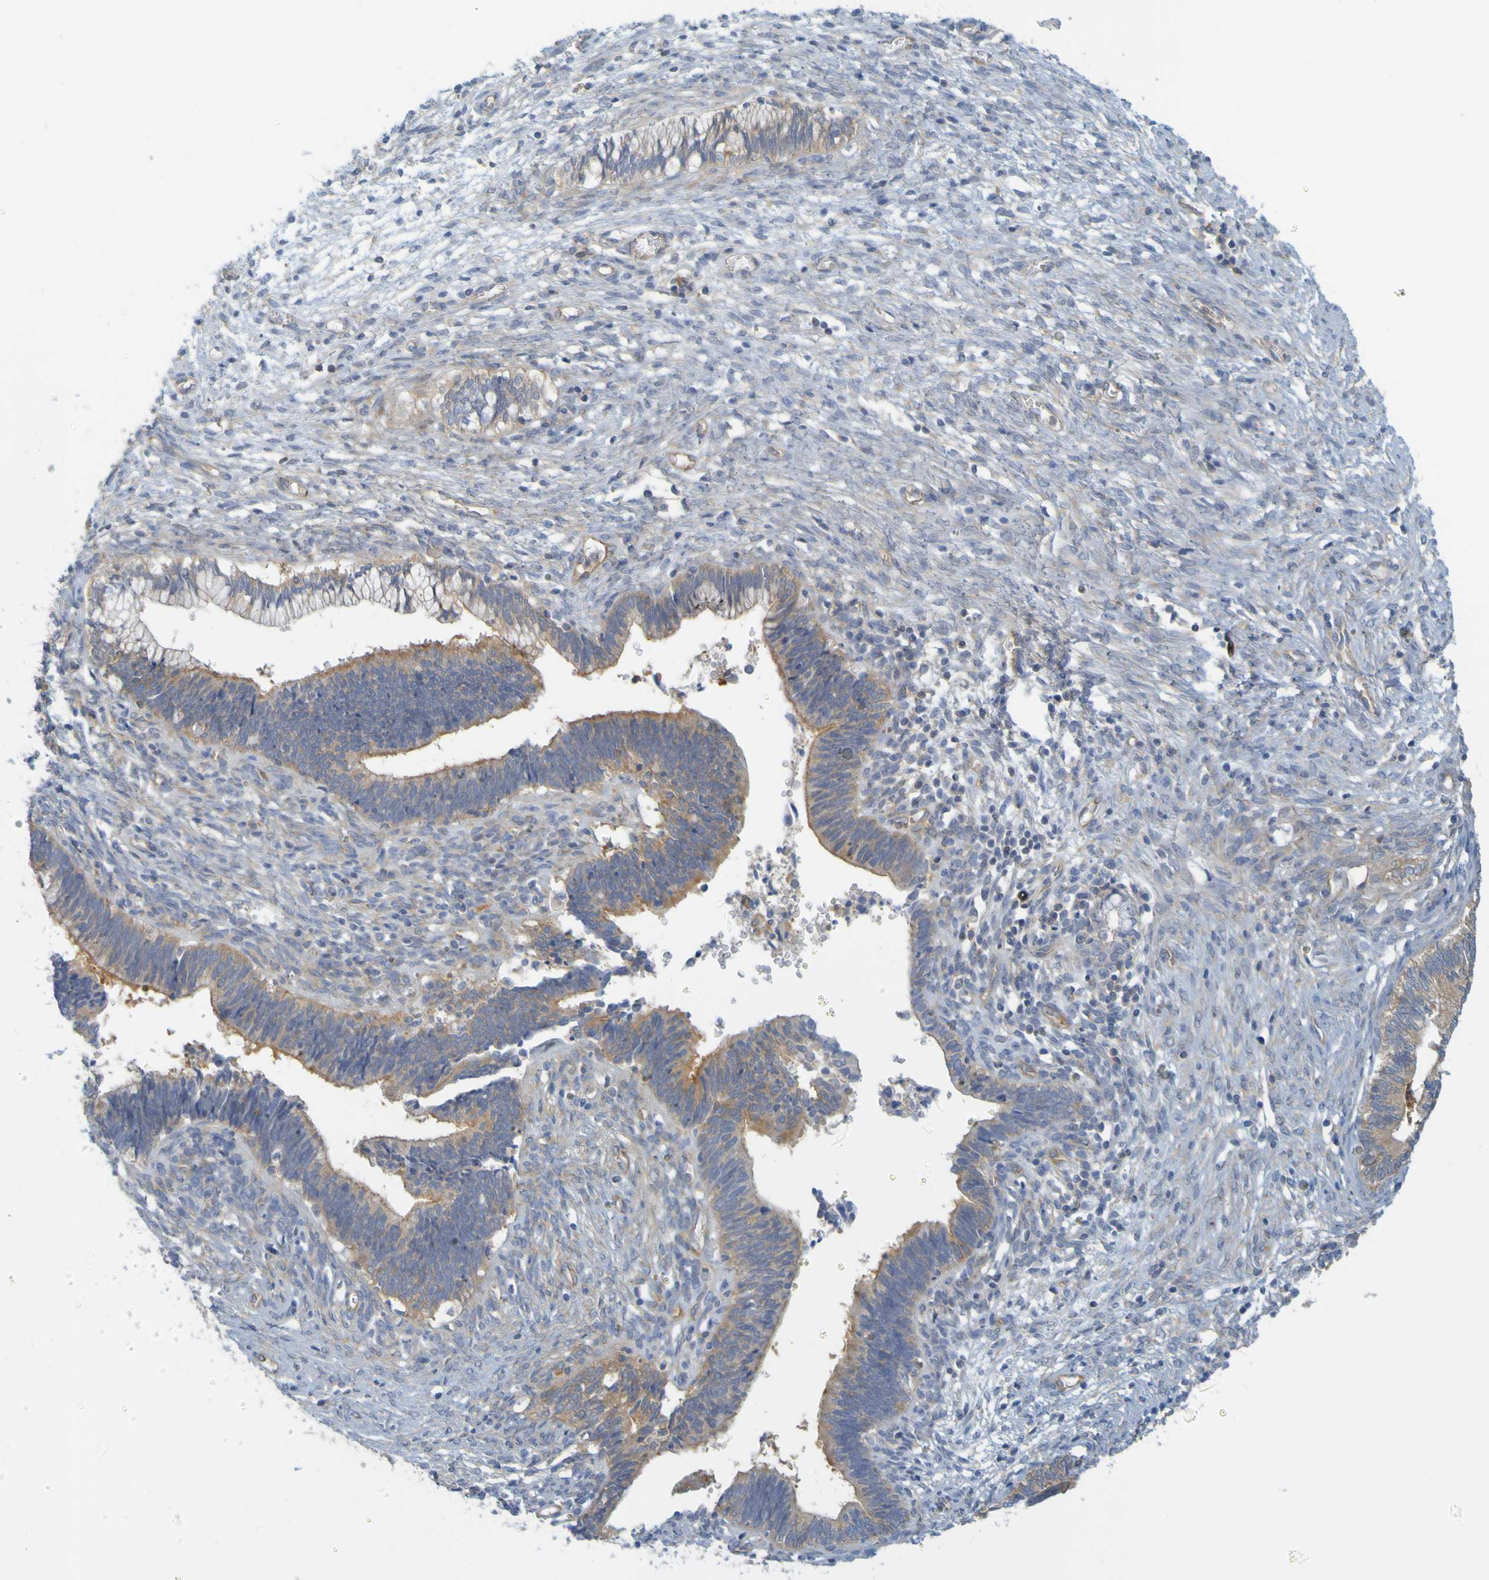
{"staining": {"intensity": "moderate", "quantity": ">75%", "location": "cytoplasmic/membranous"}, "tissue": "cervical cancer", "cell_type": "Tumor cells", "image_type": "cancer", "snomed": [{"axis": "morphology", "description": "Adenocarcinoma, NOS"}, {"axis": "topography", "description": "Cervix"}], "caption": "Tumor cells demonstrate moderate cytoplasmic/membranous expression in approximately >75% of cells in cervical cancer (adenocarcinoma). The protein of interest is shown in brown color, while the nuclei are stained blue.", "gene": "APPL1", "patient": {"sex": "female", "age": 44}}